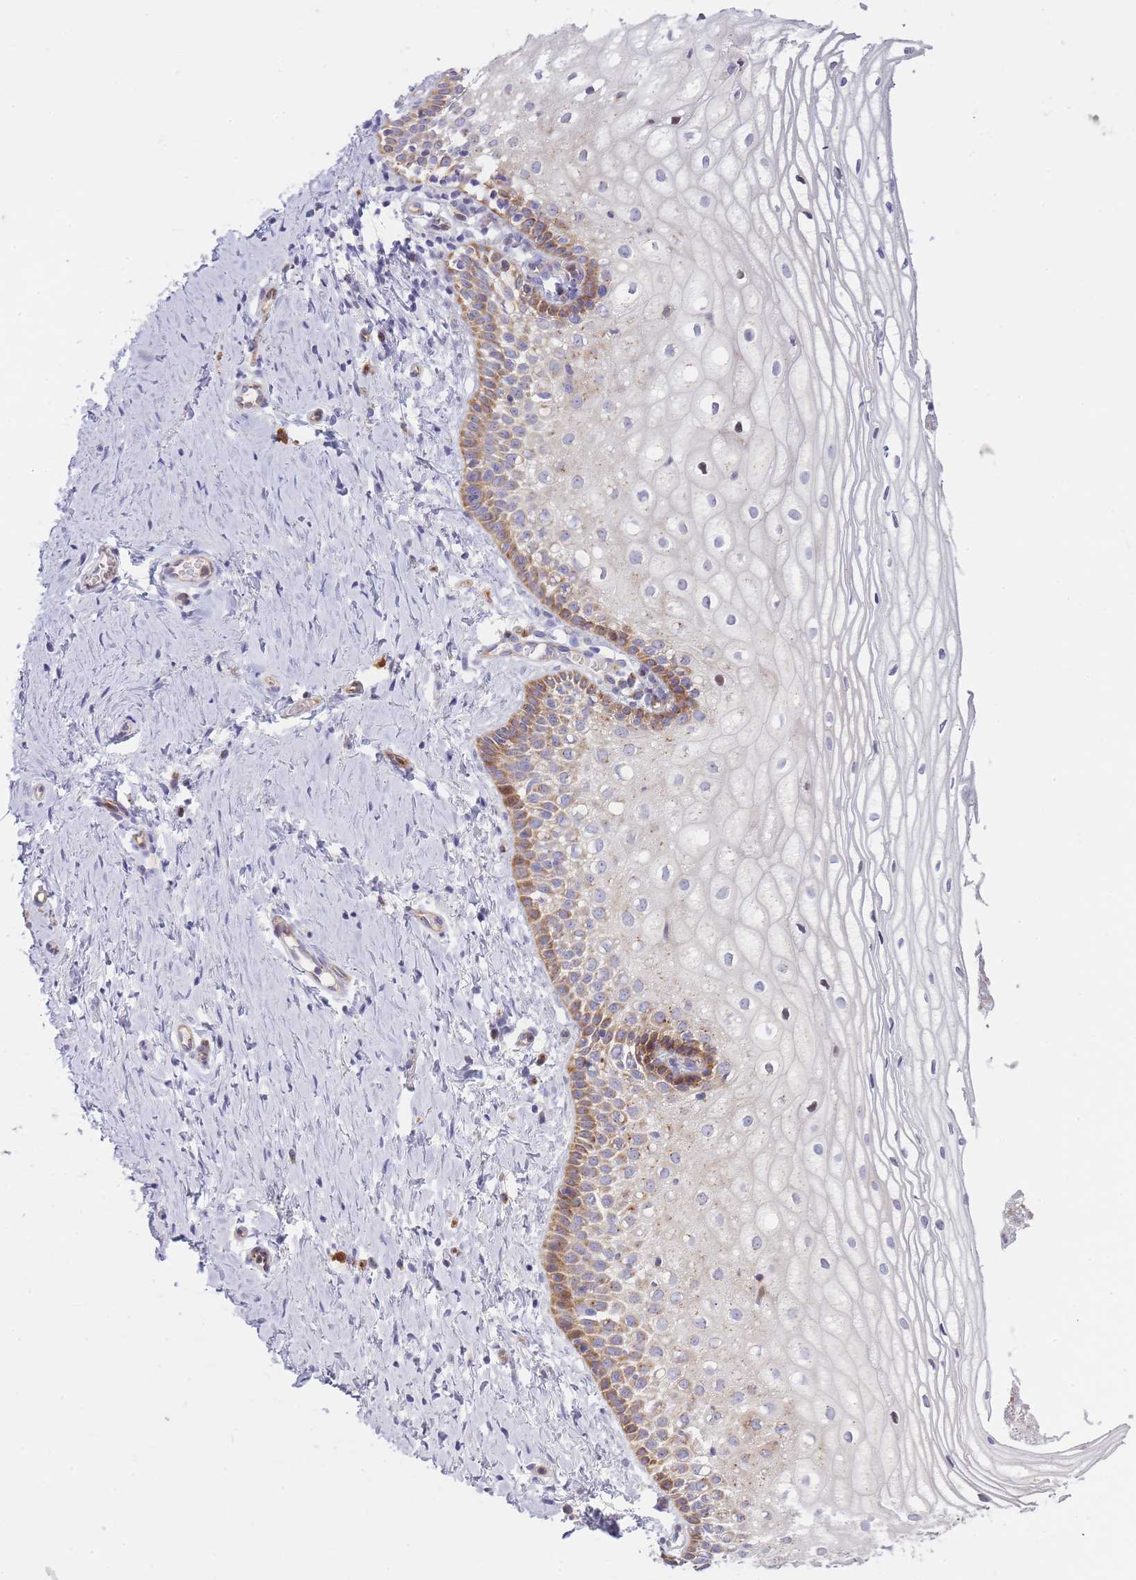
{"staining": {"intensity": "moderate", "quantity": "25%-75%", "location": "cytoplasmic/membranous"}, "tissue": "vagina", "cell_type": "Squamous epithelial cells", "image_type": "normal", "snomed": [{"axis": "morphology", "description": "Normal tissue, NOS"}, {"axis": "topography", "description": "Vagina"}], "caption": "Benign vagina shows moderate cytoplasmic/membranous expression in approximately 25%-75% of squamous epithelial cells.", "gene": "ATP5MC2", "patient": {"sex": "female", "age": 56}}